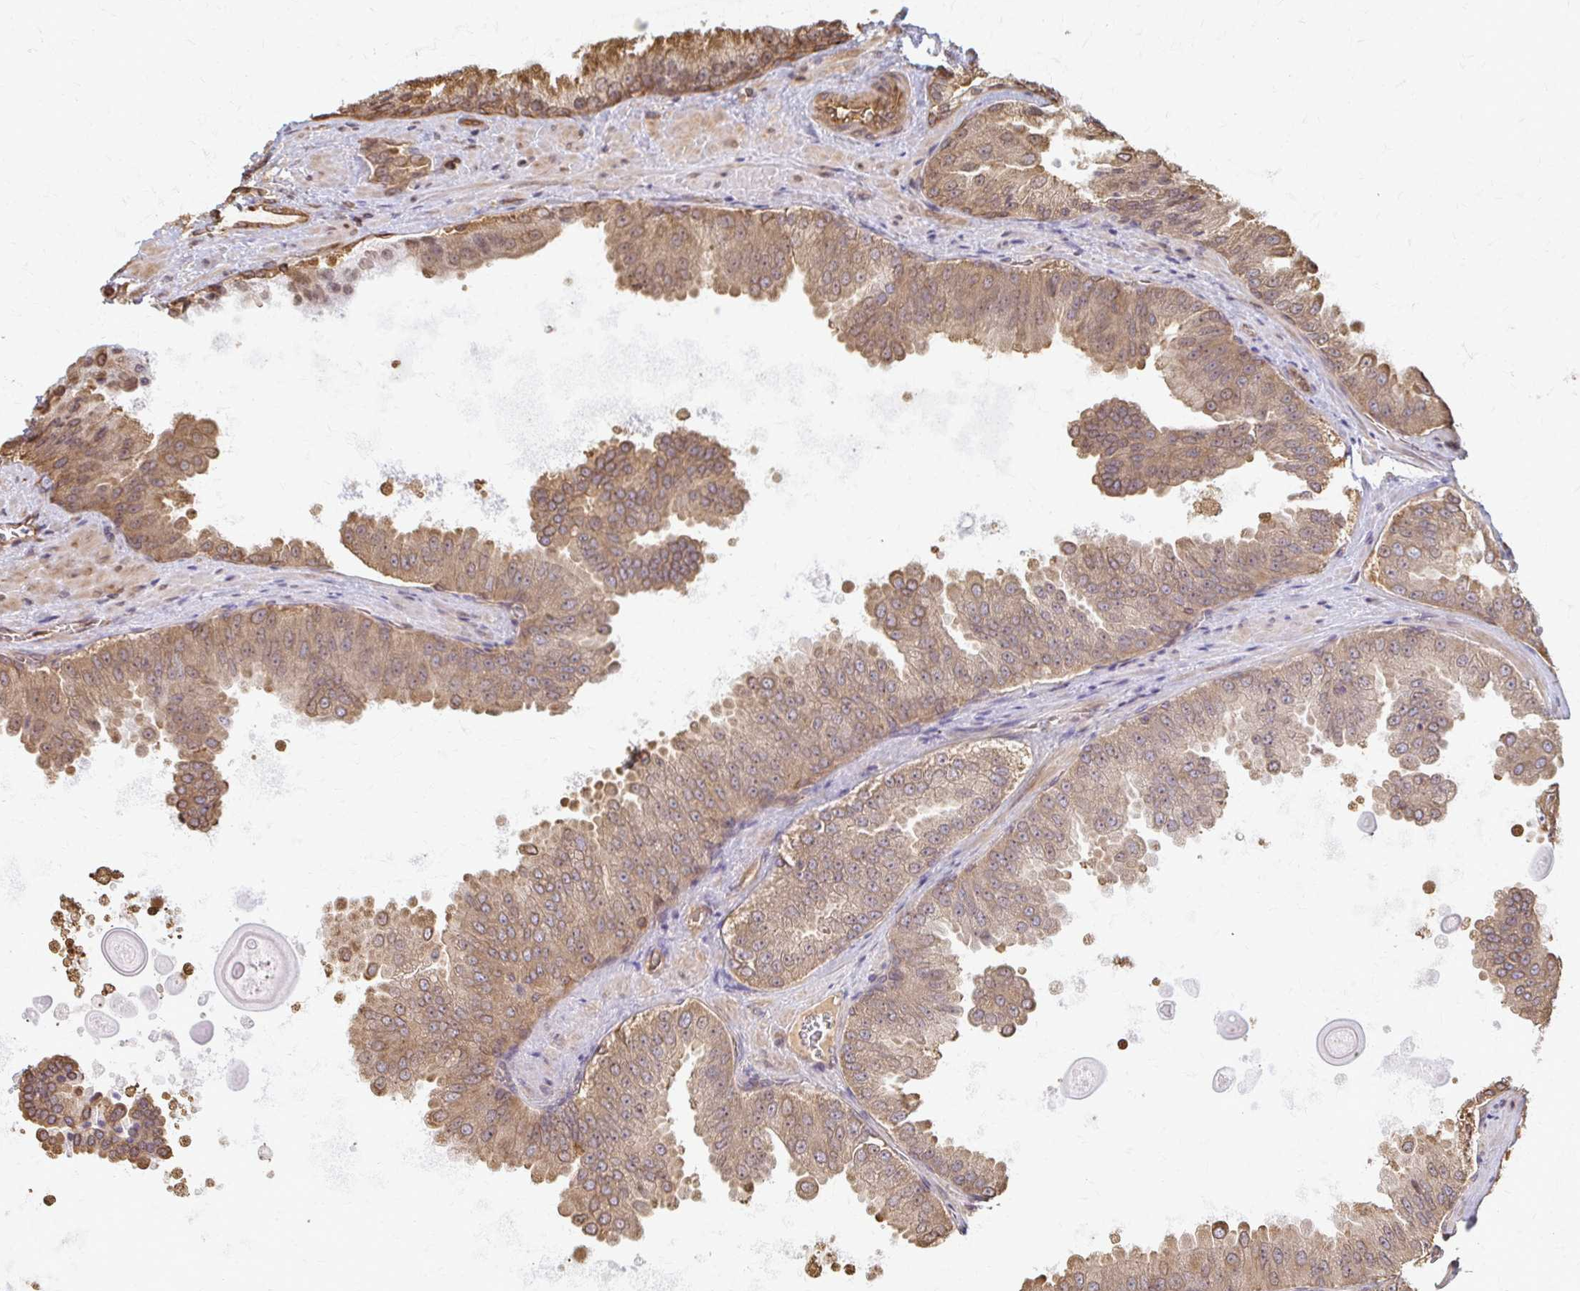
{"staining": {"intensity": "moderate", "quantity": ">75%", "location": "cytoplasmic/membranous"}, "tissue": "prostate cancer", "cell_type": "Tumor cells", "image_type": "cancer", "snomed": [{"axis": "morphology", "description": "Adenocarcinoma, Low grade"}, {"axis": "topography", "description": "Prostate"}], "caption": "Immunohistochemistry image of neoplastic tissue: human prostate cancer stained using IHC demonstrates medium levels of moderate protein expression localized specifically in the cytoplasmic/membranous of tumor cells, appearing as a cytoplasmic/membranous brown color.", "gene": "ARHGAP35", "patient": {"sex": "male", "age": 67}}